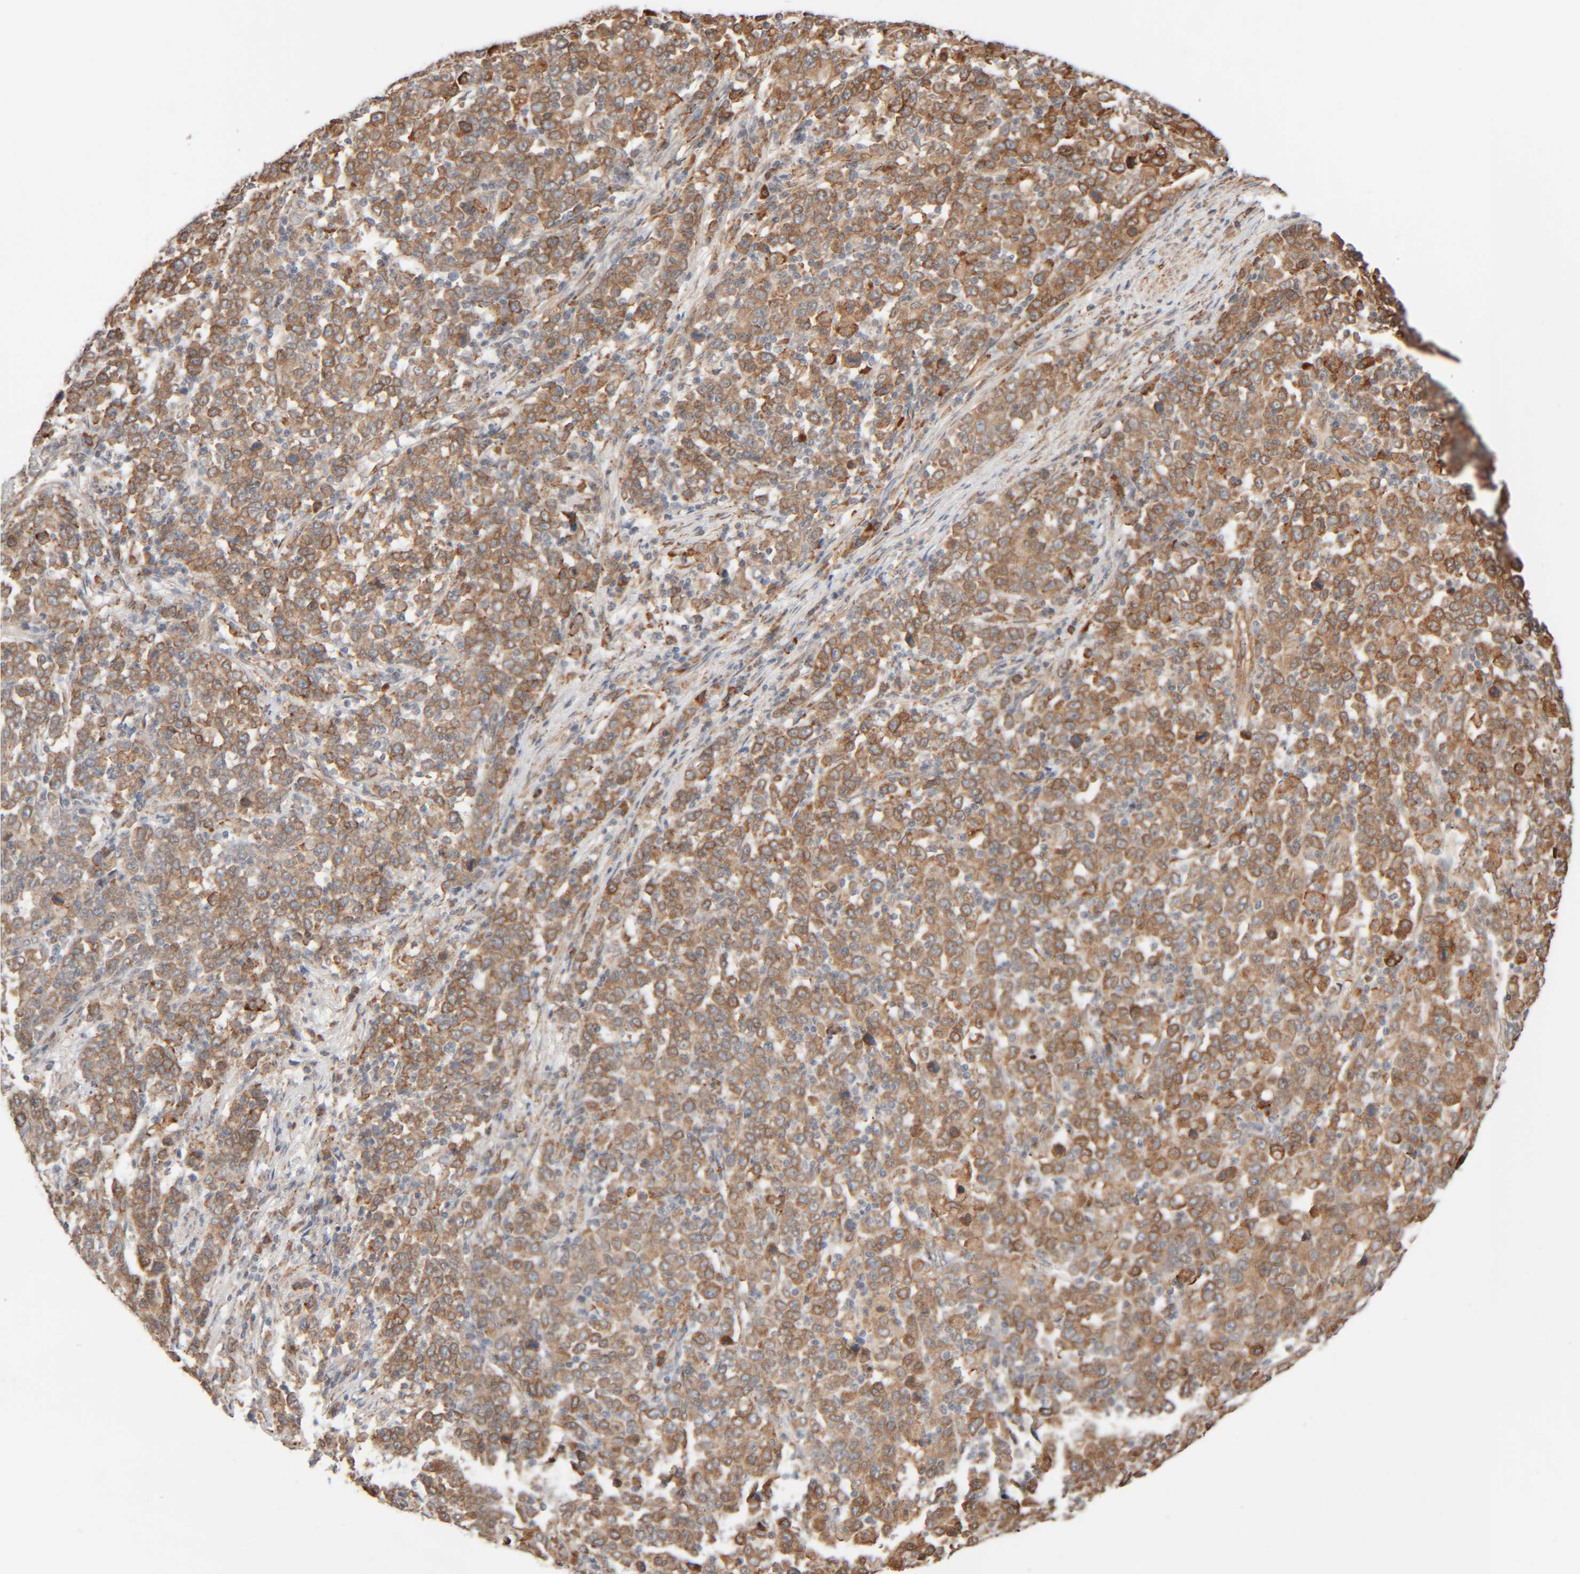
{"staining": {"intensity": "moderate", "quantity": ">75%", "location": "cytoplasmic/membranous"}, "tissue": "stomach cancer", "cell_type": "Tumor cells", "image_type": "cancer", "snomed": [{"axis": "morphology", "description": "Adenocarcinoma, NOS"}, {"axis": "topography", "description": "Stomach, upper"}], "caption": "Tumor cells exhibit medium levels of moderate cytoplasmic/membranous positivity in approximately >75% of cells in human stomach cancer (adenocarcinoma).", "gene": "INTS1", "patient": {"sex": "male", "age": 69}}